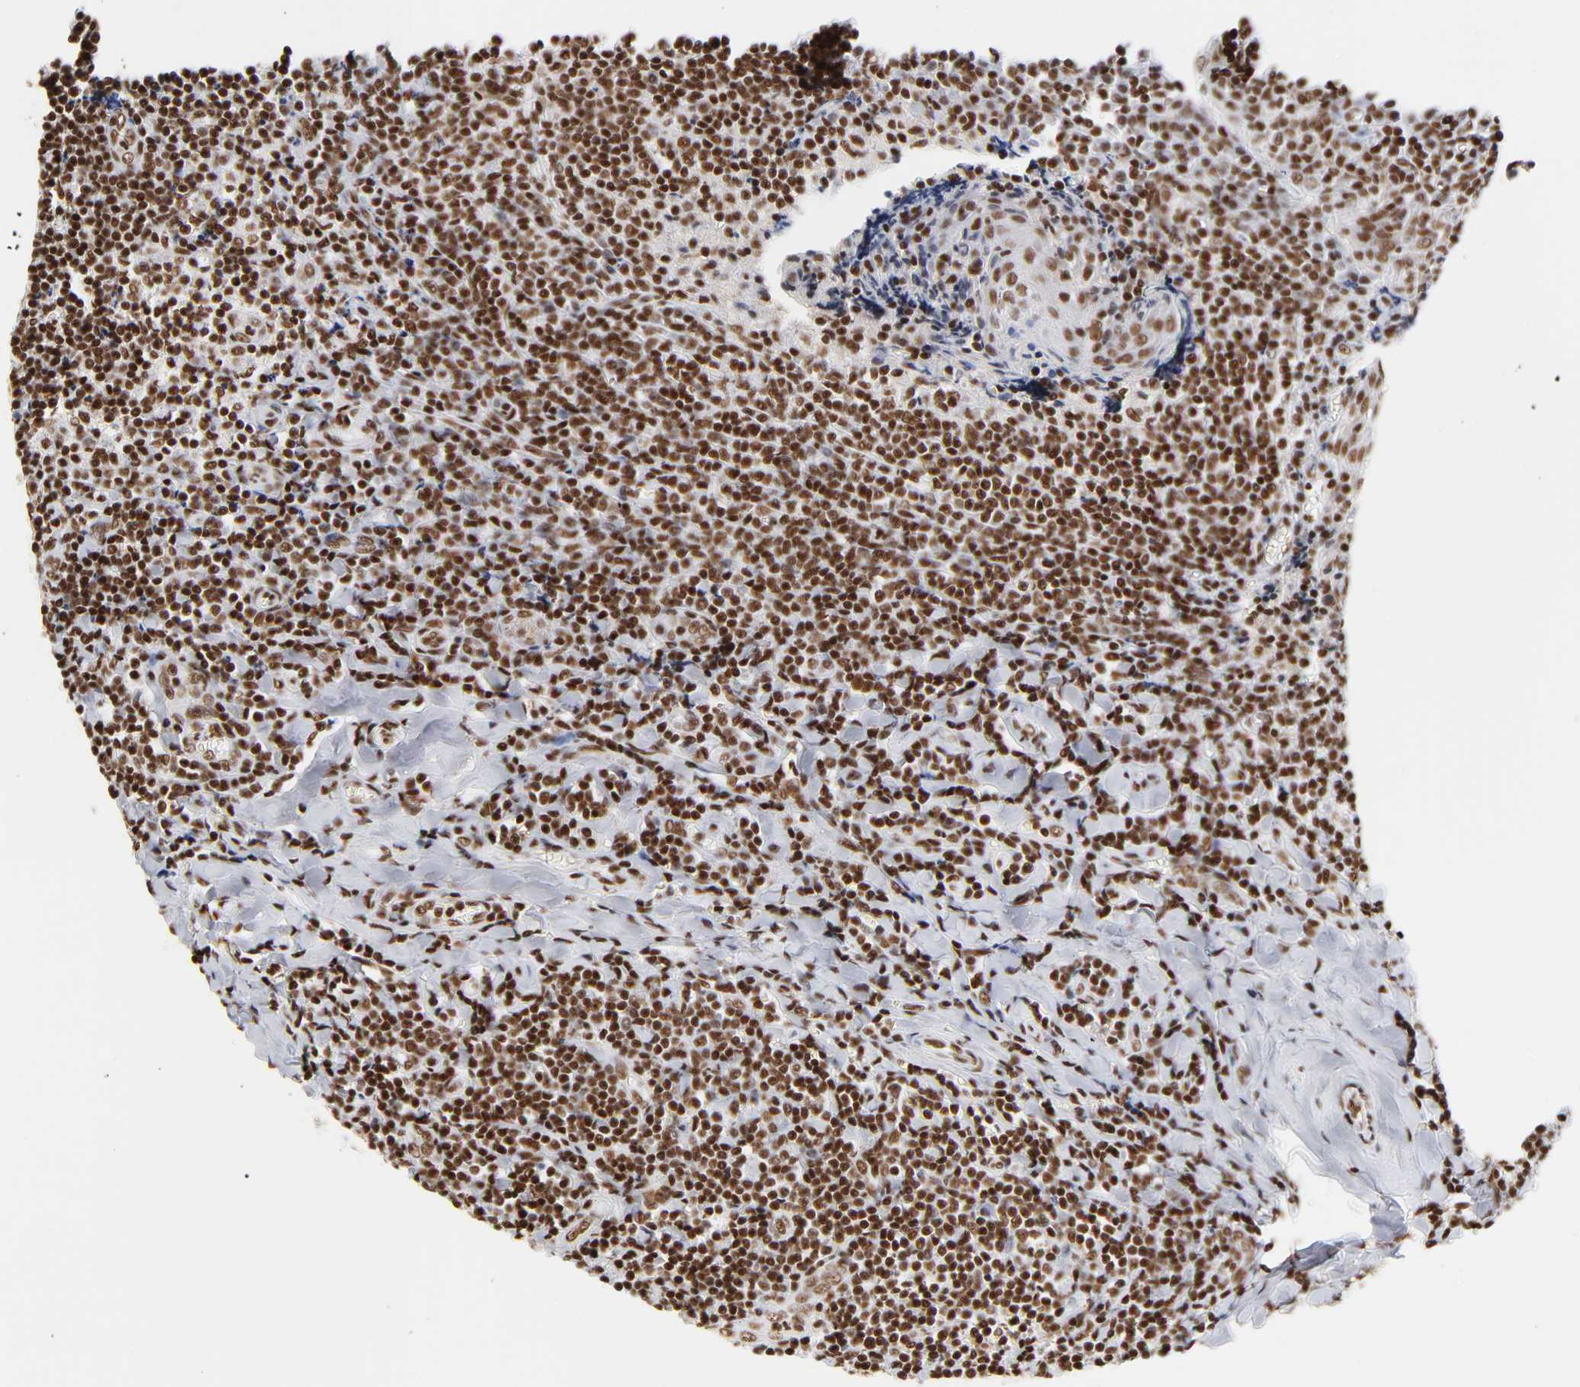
{"staining": {"intensity": "moderate", "quantity": ">75%", "location": "nuclear"}, "tissue": "tonsil", "cell_type": "Germinal center cells", "image_type": "normal", "snomed": [{"axis": "morphology", "description": "Normal tissue, NOS"}, {"axis": "topography", "description": "Tonsil"}], "caption": "Protein analysis of benign tonsil exhibits moderate nuclear expression in approximately >75% of germinal center cells.", "gene": "CREB1", "patient": {"sex": "male", "age": 20}}